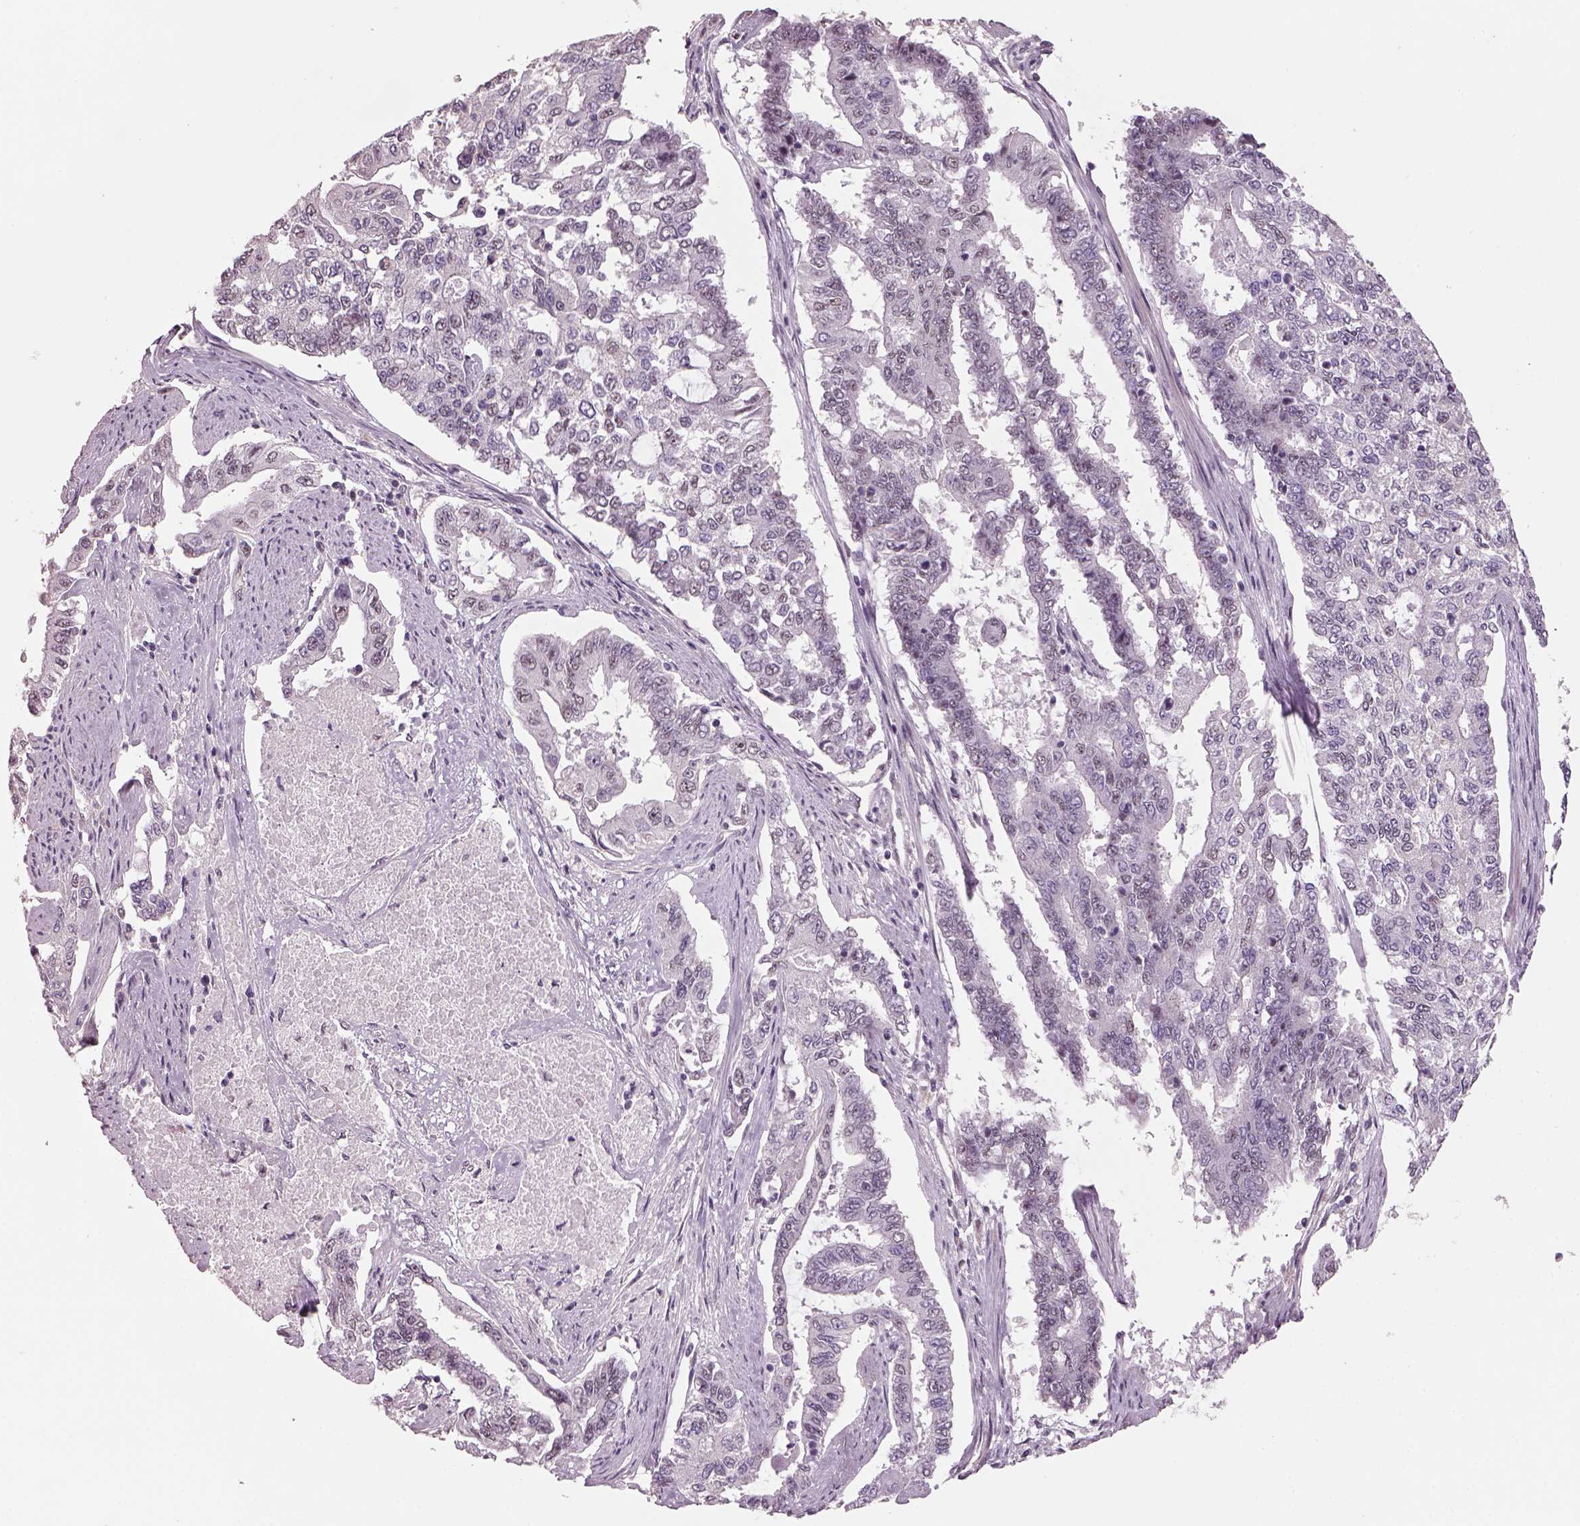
{"staining": {"intensity": "negative", "quantity": "none", "location": "none"}, "tissue": "endometrial cancer", "cell_type": "Tumor cells", "image_type": "cancer", "snomed": [{"axis": "morphology", "description": "Adenocarcinoma, NOS"}, {"axis": "topography", "description": "Uterus"}], "caption": "Human endometrial cancer stained for a protein using immunohistochemistry (IHC) shows no staining in tumor cells.", "gene": "NAT8", "patient": {"sex": "female", "age": 59}}